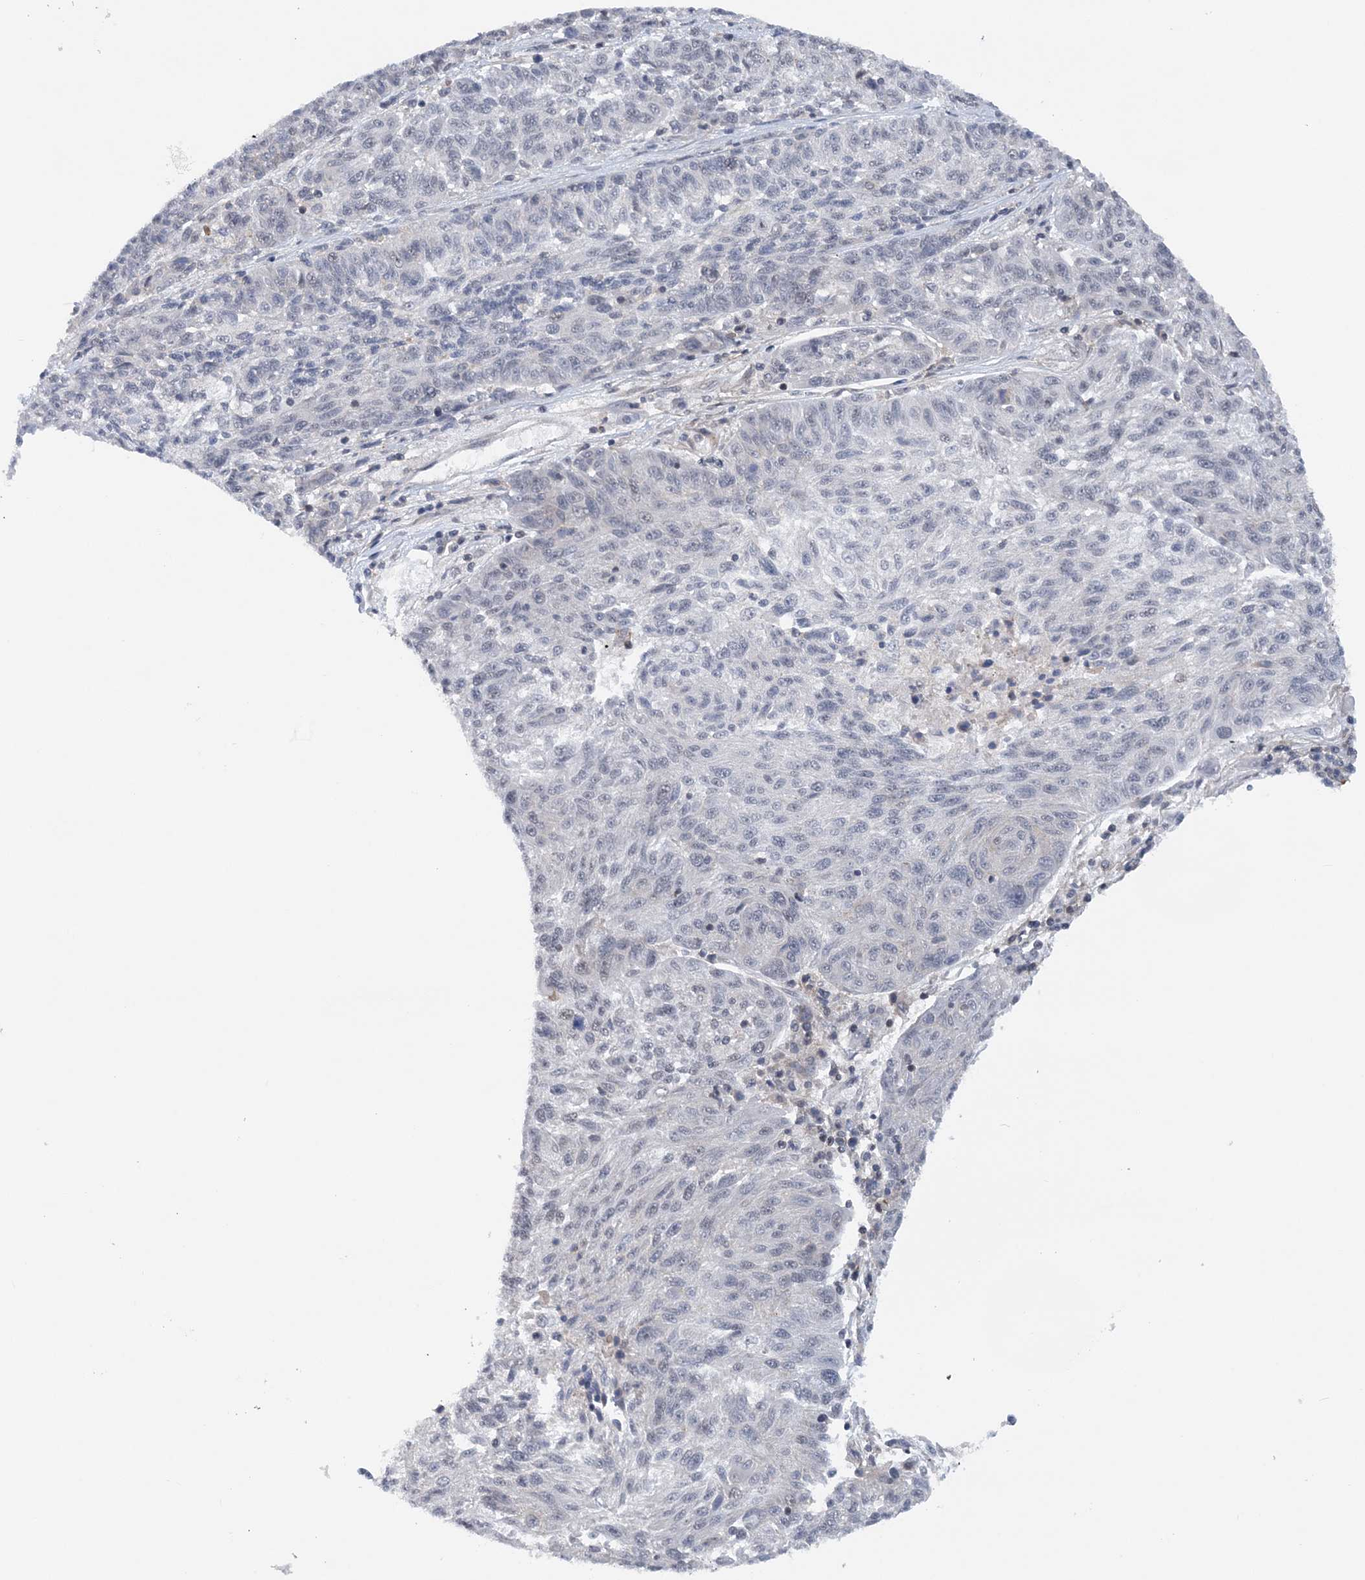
{"staining": {"intensity": "negative", "quantity": "none", "location": "none"}, "tissue": "melanoma", "cell_type": "Tumor cells", "image_type": "cancer", "snomed": [{"axis": "morphology", "description": "Malignant melanoma, NOS"}, {"axis": "topography", "description": "Skin"}], "caption": "Histopathology image shows no significant protein expression in tumor cells of melanoma. Brightfield microscopy of immunohistochemistry stained with DAB (brown) and hematoxylin (blue), captured at high magnification.", "gene": "CCDC152", "patient": {"sex": "male", "age": 53}}